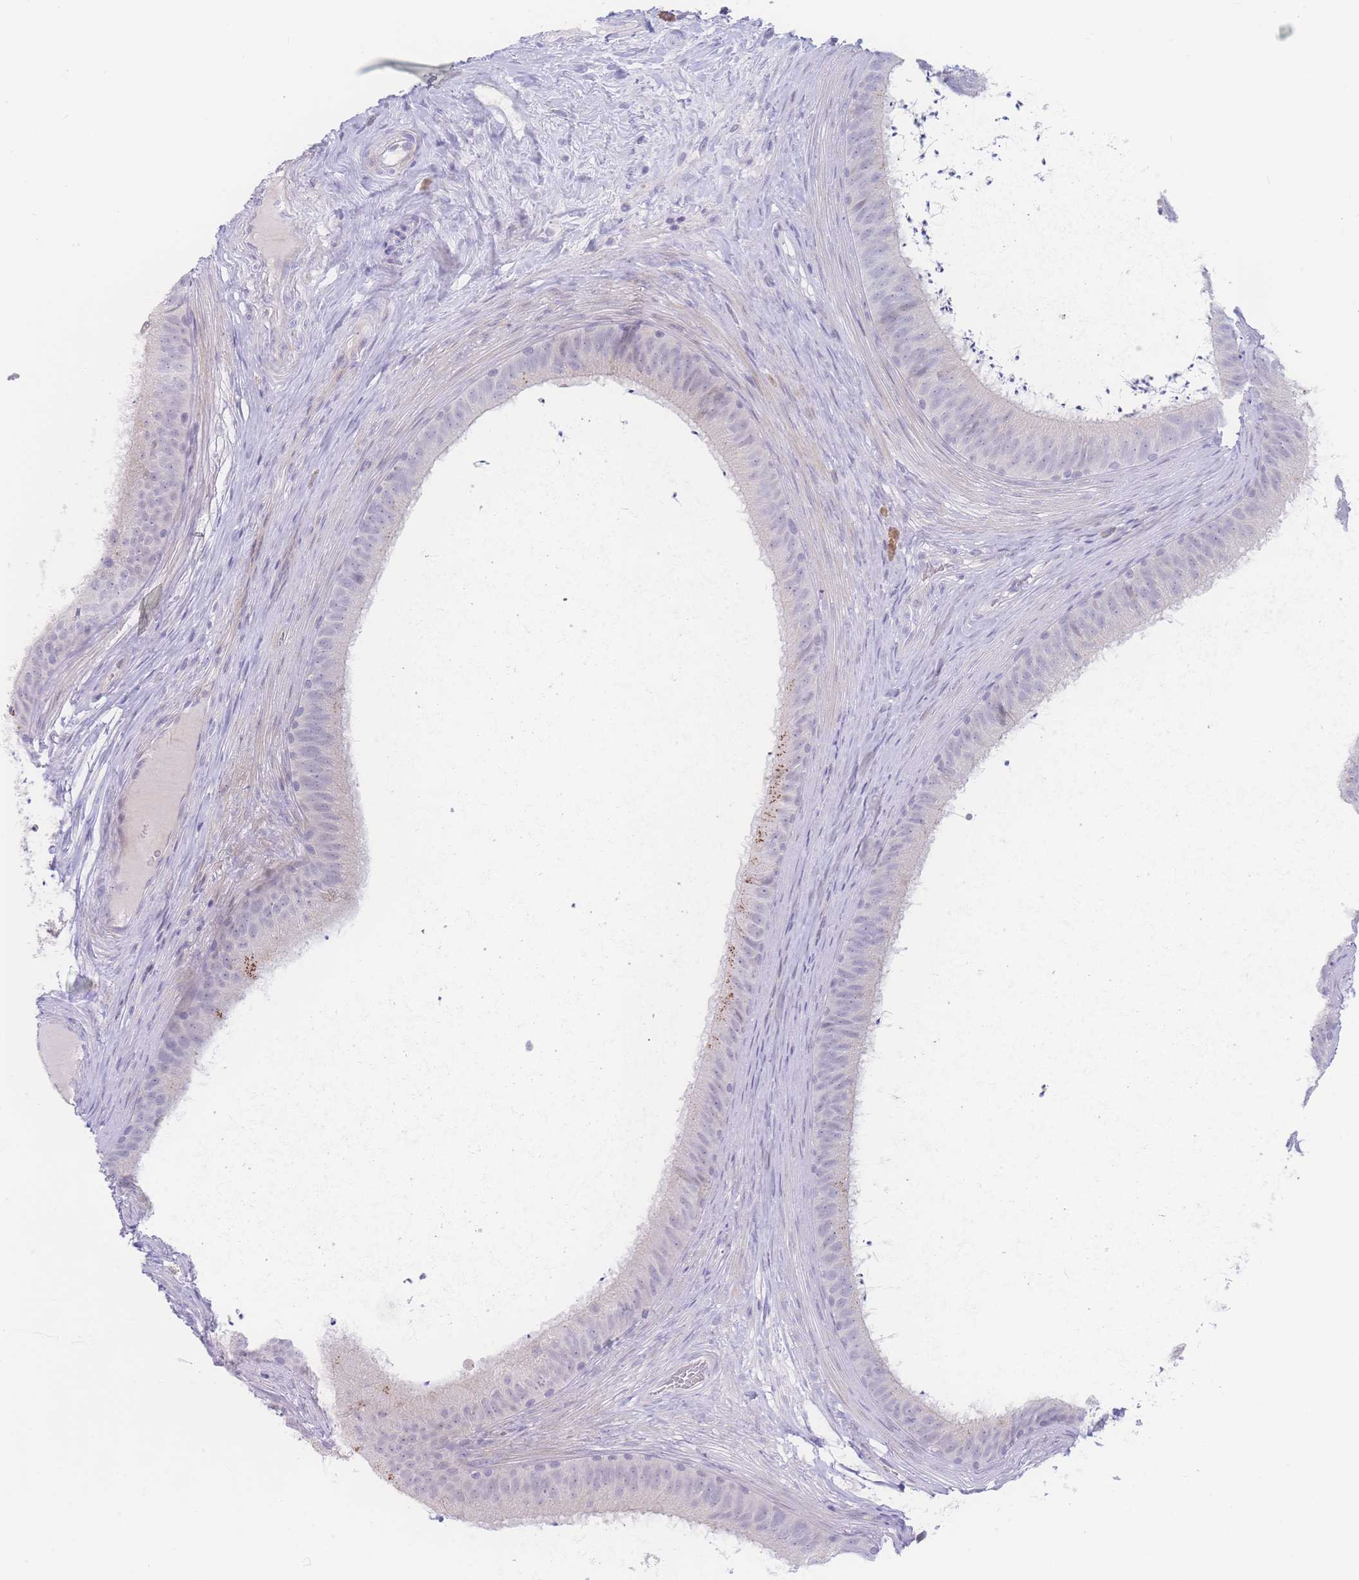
{"staining": {"intensity": "weak", "quantity": "<25%", "location": "cytoplasmic/membranous"}, "tissue": "epididymis", "cell_type": "Glandular cells", "image_type": "normal", "snomed": [{"axis": "morphology", "description": "Normal tissue, NOS"}, {"axis": "topography", "description": "Testis"}, {"axis": "topography", "description": "Epididymis"}], "caption": "The photomicrograph shows no significant expression in glandular cells of epididymis. (Stains: DAB IHC with hematoxylin counter stain, Microscopy: brightfield microscopy at high magnification).", "gene": "PRSS22", "patient": {"sex": "male", "age": 41}}